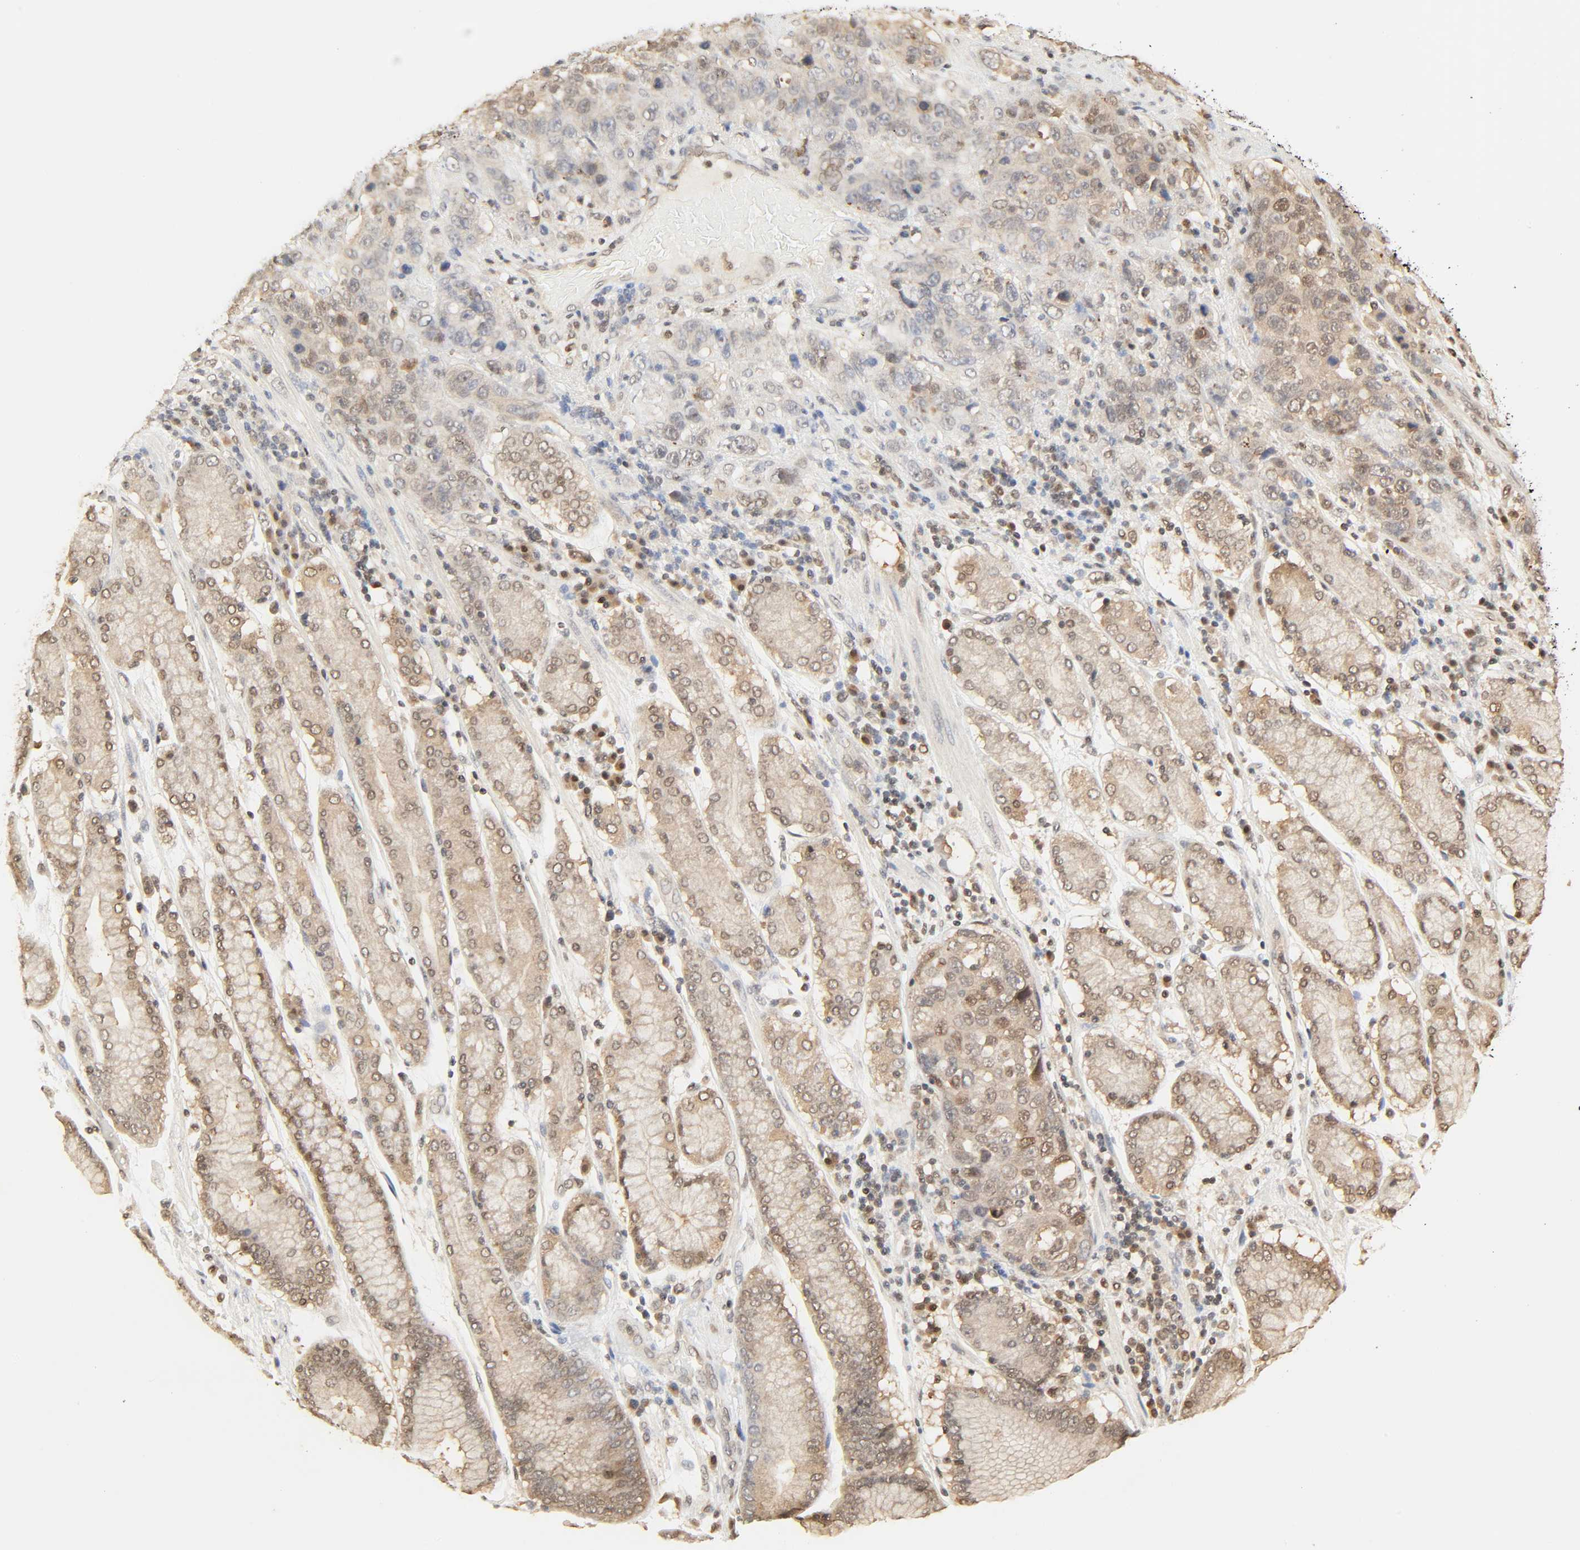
{"staining": {"intensity": "moderate", "quantity": "<25%", "location": "nuclear"}, "tissue": "stomach cancer", "cell_type": "Tumor cells", "image_type": "cancer", "snomed": [{"axis": "morphology", "description": "Normal tissue, NOS"}, {"axis": "morphology", "description": "Adenocarcinoma, NOS"}, {"axis": "topography", "description": "Stomach"}], "caption": "A micrograph showing moderate nuclear staining in approximately <25% of tumor cells in stomach cancer (adenocarcinoma), as visualized by brown immunohistochemical staining.", "gene": "UBC", "patient": {"sex": "male", "age": 48}}